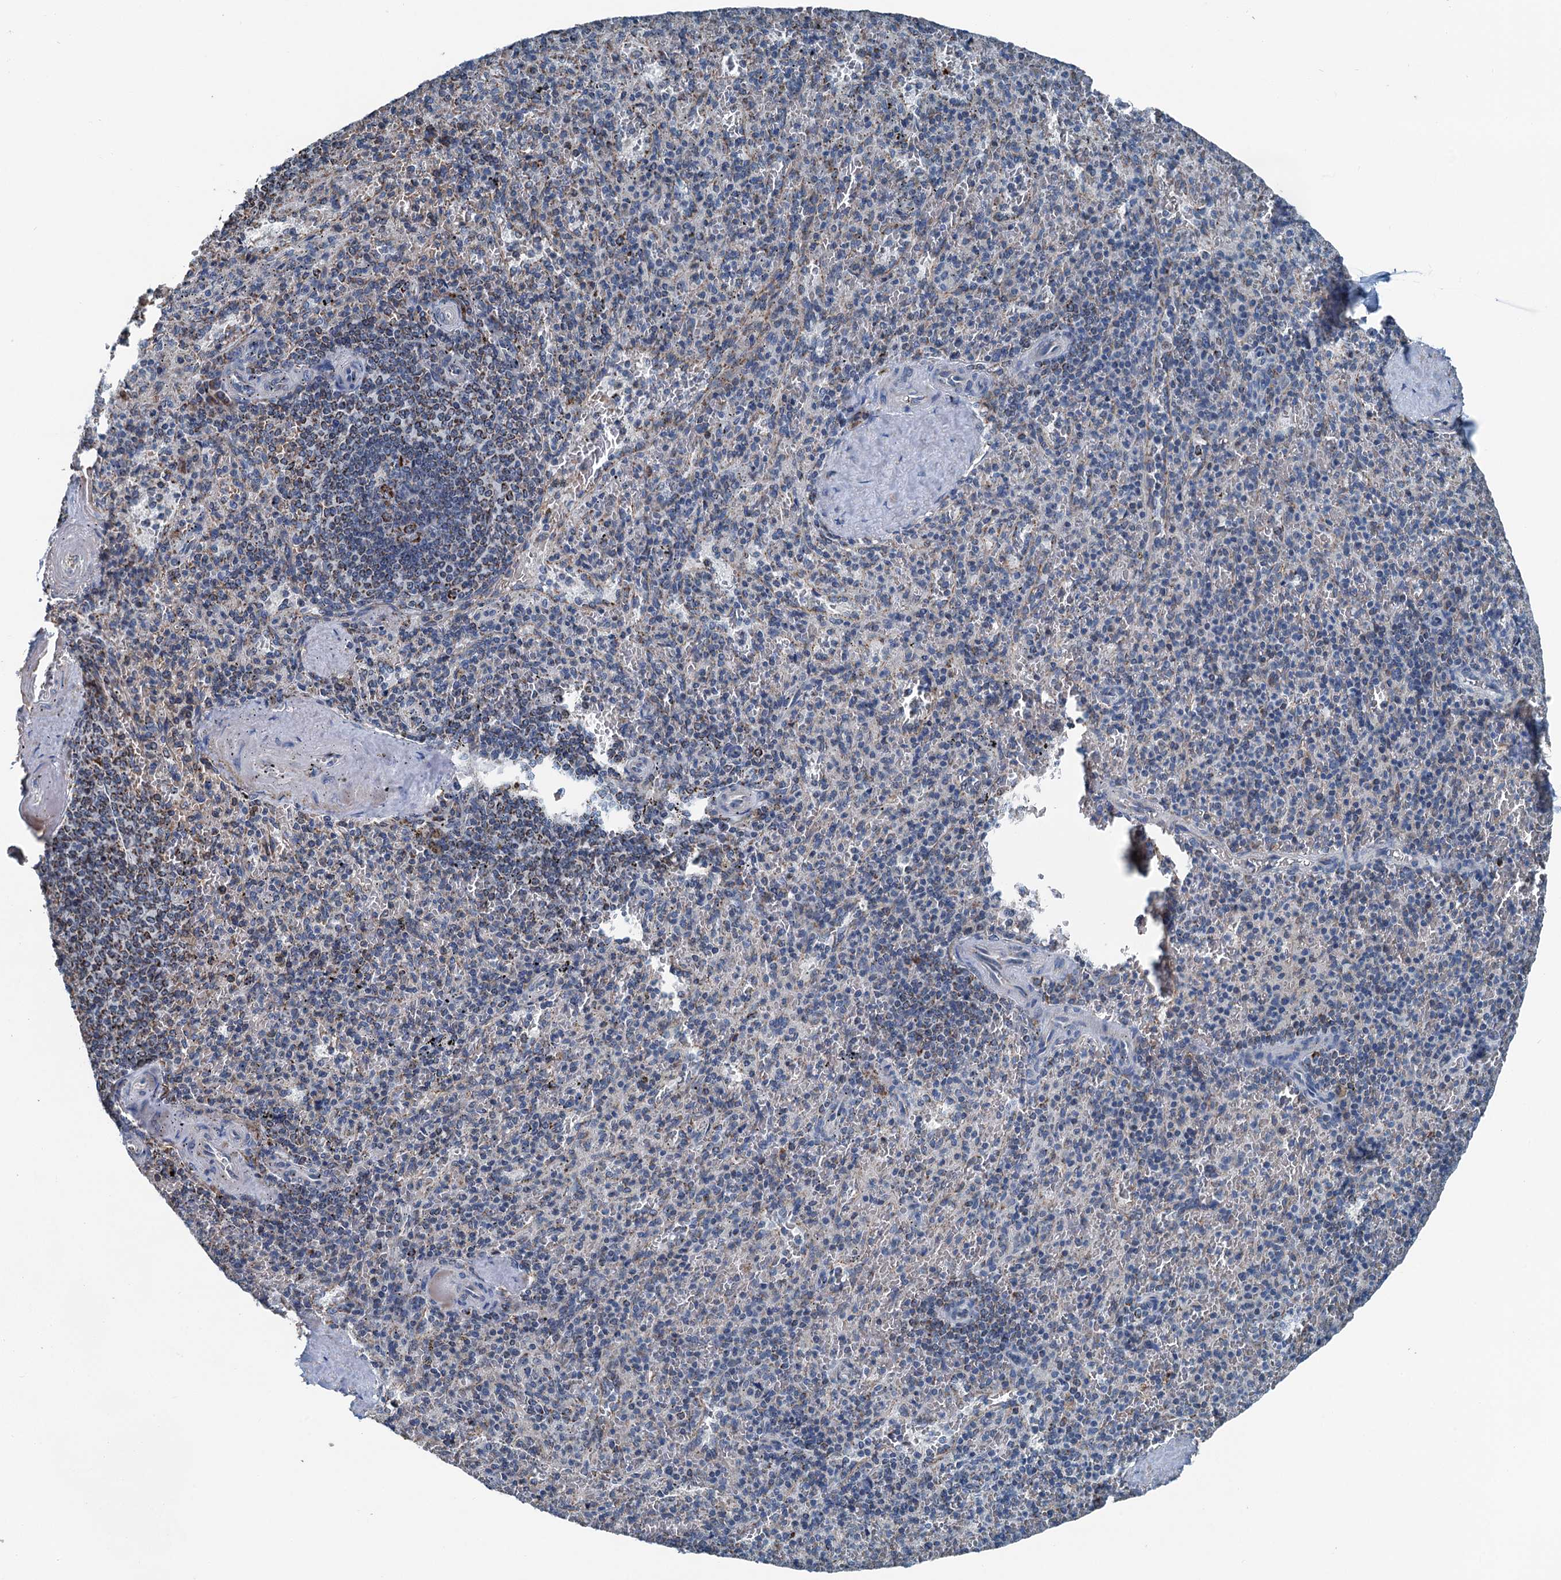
{"staining": {"intensity": "weak", "quantity": "25%-75%", "location": "cytoplasmic/membranous"}, "tissue": "spleen", "cell_type": "Cells in red pulp", "image_type": "normal", "snomed": [{"axis": "morphology", "description": "Normal tissue, NOS"}, {"axis": "topography", "description": "Spleen"}], "caption": "A photomicrograph showing weak cytoplasmic/membranous positivity in about 25%-75% of cells in red pulp in normal spleen, as visualized by brown immunohistochemical staining.", "gene": "TRPT1", "patient": {"sex": "male", "age": 82}}